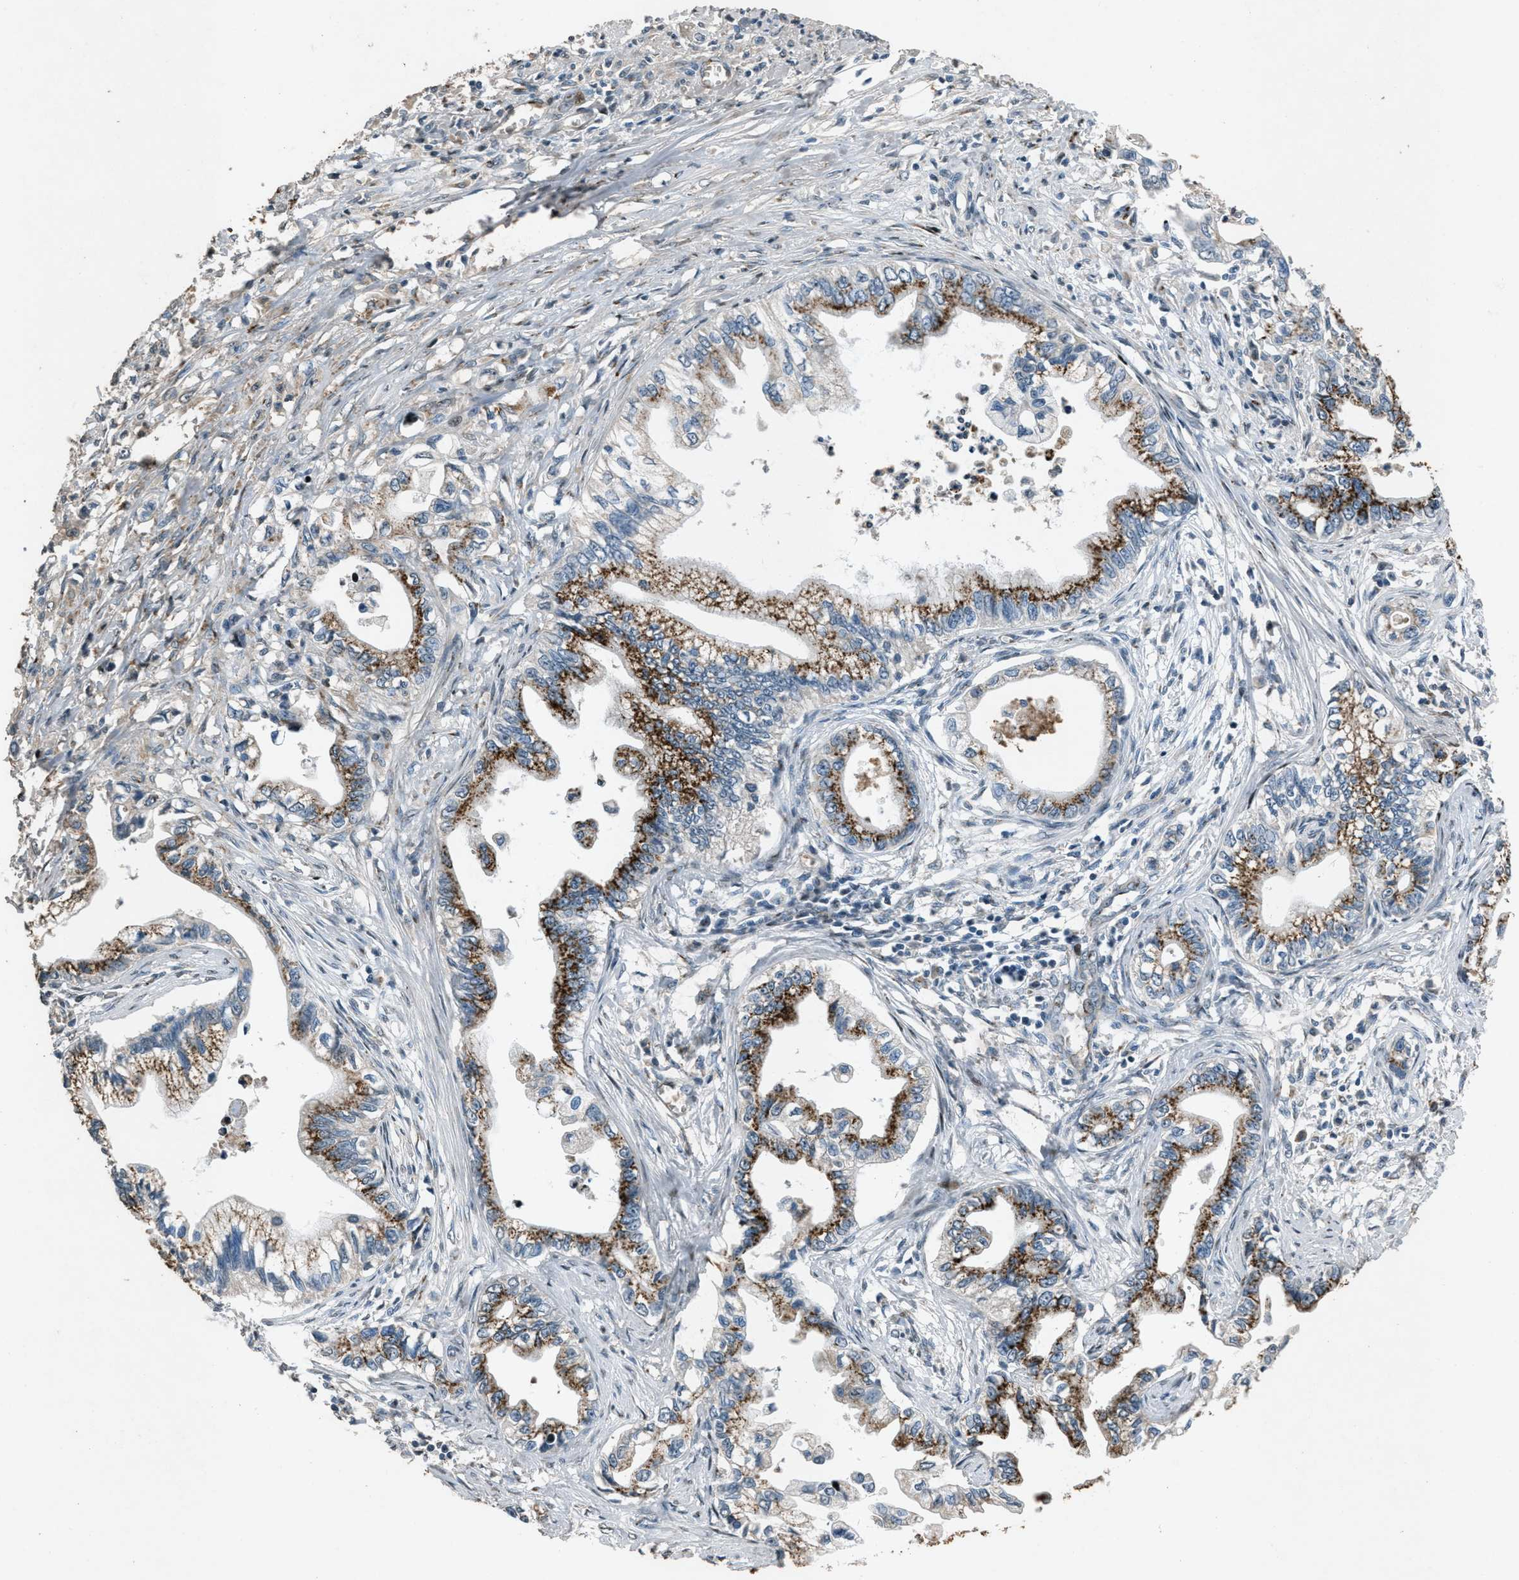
{"staining": {"intensity": "strong", "quantity": ">75%", "location": "cytoplasmic/membranous"}, "tissue": "pancreatic cancer", "cell_type": "Tumor cells", "image_type": "cancer", "snomed": [{"axis": "morphology", "description": "Adenocarcinoma, NOS"}, {"axis": "topography", "description": "Pancreas"}], "caption": "A high-resolution photomicrograph shows immunohistochemistry (IHC) staining of pancreatic cancer, which displays strong cytoplasmic/membranous positivity in about >75% of tumor cells.", "gene": "GPC6", "patient": {"sex": "male", "age": 56}}